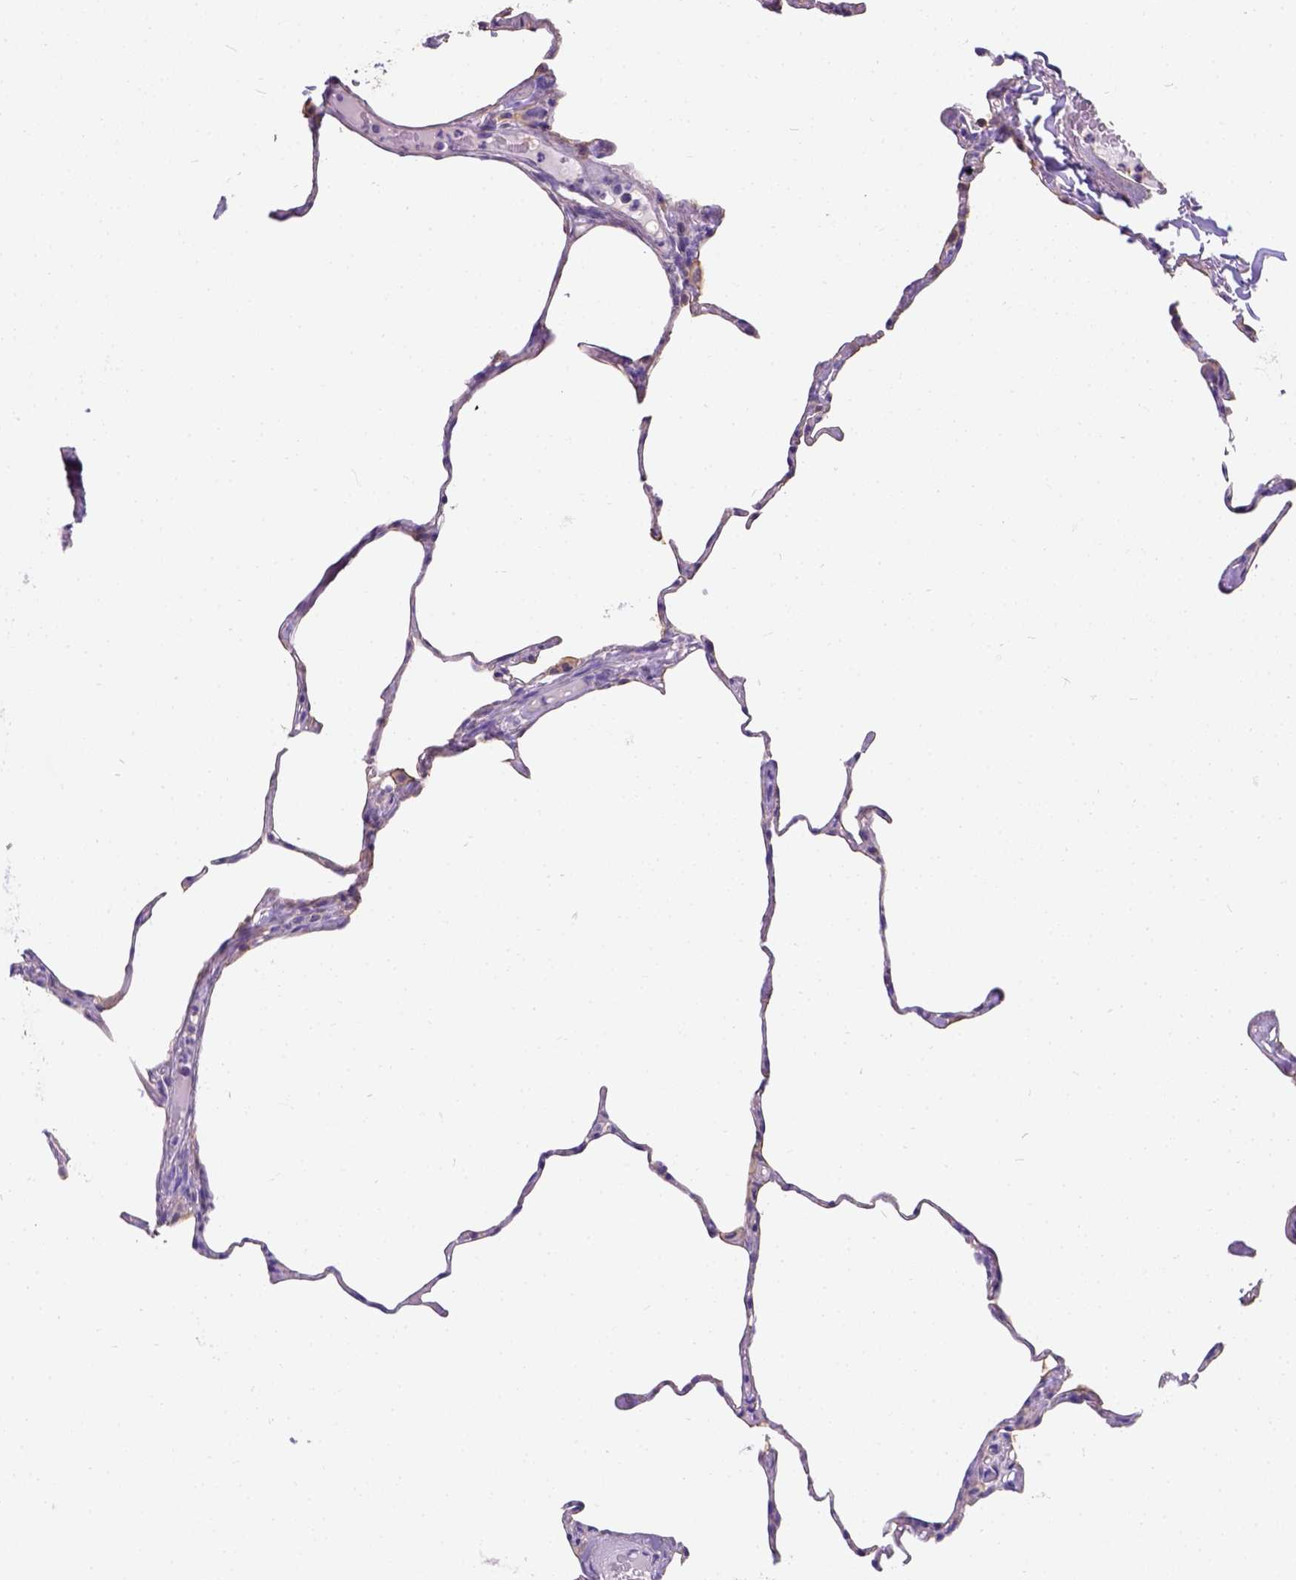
{"staining": {"intensity": "negative", "quantity": "none", "location": "none"}, "tissue": "lung", "cell_type": "Alveolar cells", "image_type": "normal", "snomed": [{"axis": "morphology", "description": "Normal tissue, NOS"}, {"axis": "topography", "description": "Lung"}], "caption": "This histopathology image is of benign lung stained with immunohistochemistry (IHC) to label a protein in brown with the nuclei are counter-stained blue. There is no positivity in alveolar cells.", "gene": "PHF7", "patient": {"sex": "male", "age": 65}}